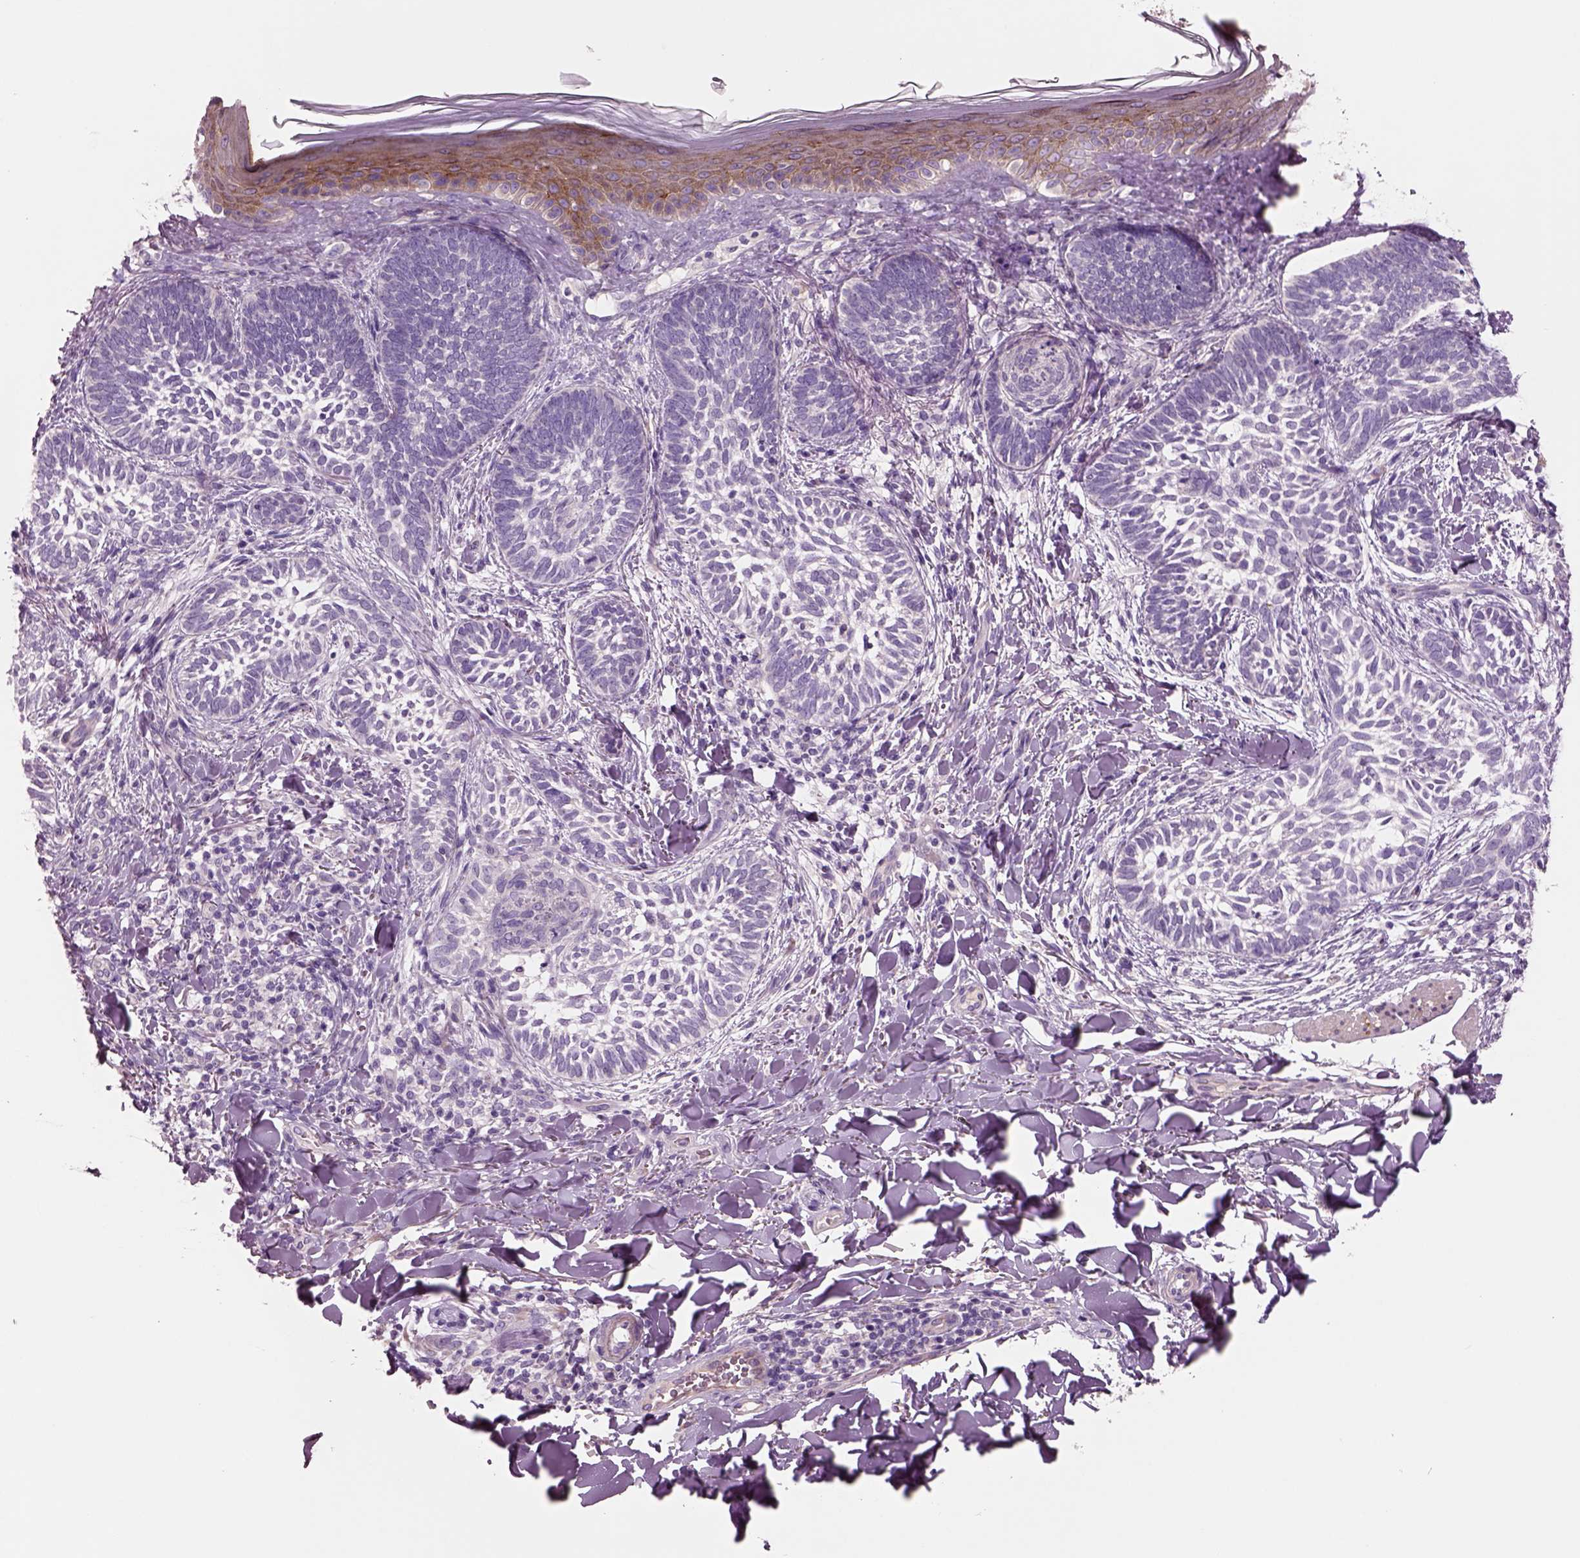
{"staining": {"intensity": "negative", "quantity": "none", "location": "none"}, "tissue": "skin cancer", "cell_type": "Tumor cells", "image_type": "cancer", "snomed": [{"axis": "morphology", "description": "Normal tissue, NOS"}, {"axis": "morphology", "description": "Basal cell carcinoma"}, {"axis": "topography", "description": "Skin"}], "caption": "Immunohistochemistry (IHC) photomicrograph of neoplastic tissue: human skin basal cell carcinoma stained with DAB shows no significant protein staining in tumor cells. (DAB (3,3'-diaminobenzidine) immunohistochemistry (IHC) visualized using brightfield microscopy, high magnification).", "gene": "PLPP7", "patient": {"sex": "male", "age": 46}}